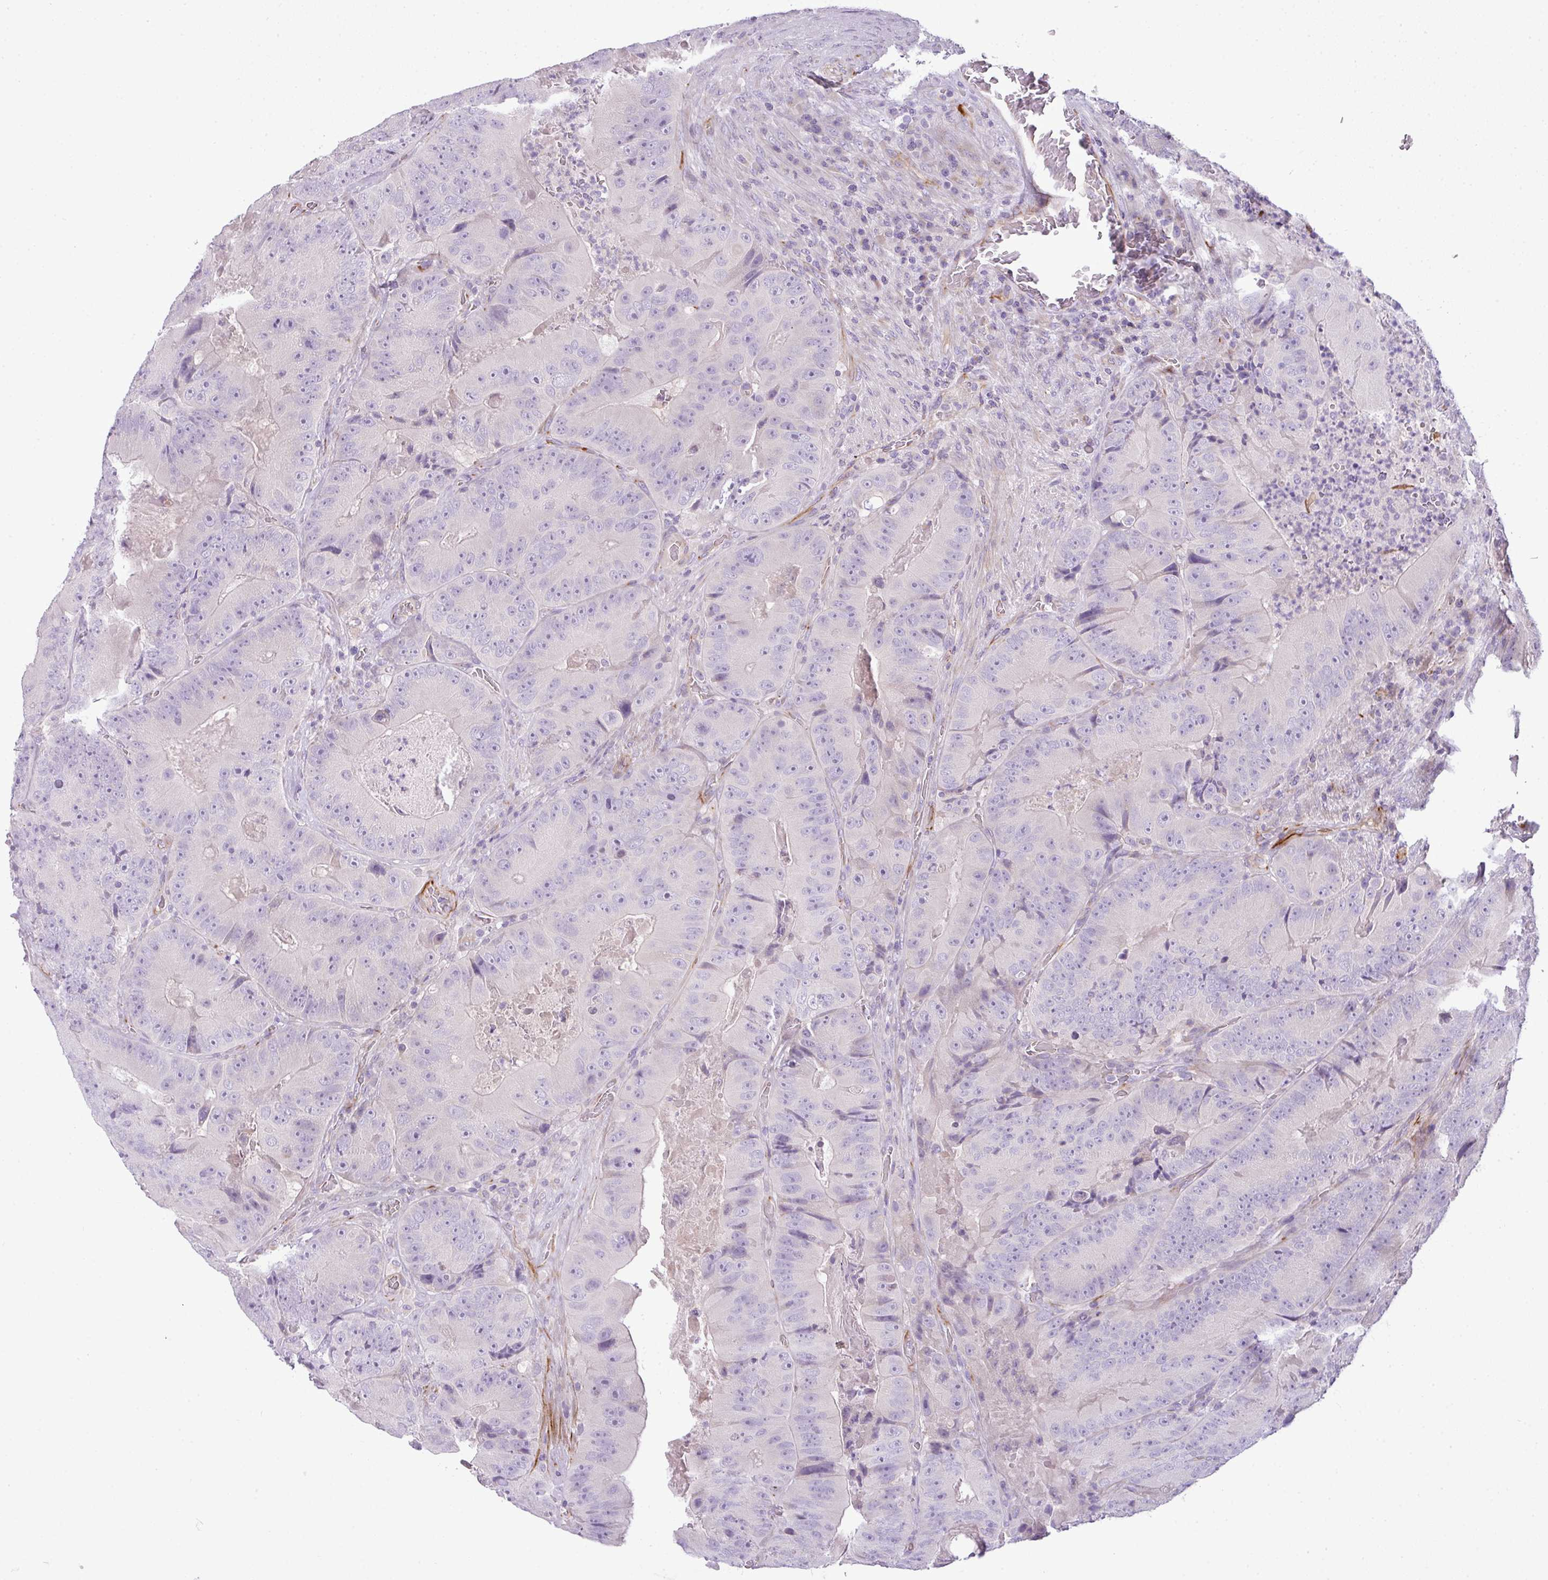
{"staining": {"intensity": "negative", "quantity": "none", "location": "none"}, "tissue": "colorectal cancer", "cell_type": "Tumor cells", "image_type": "cancer", "snomed": [{"axis": "morphology", "description": "Adenocarcinoma, NOS"}, {"axis": "topography", "description": "Colon"}], "caption": "The photomicrograph reveals no significant expression in tumor cells of colorectal adenocarcinoma.", "gene": "ENSG00000273748", "patient": {"sex": "female", "age": 86}}